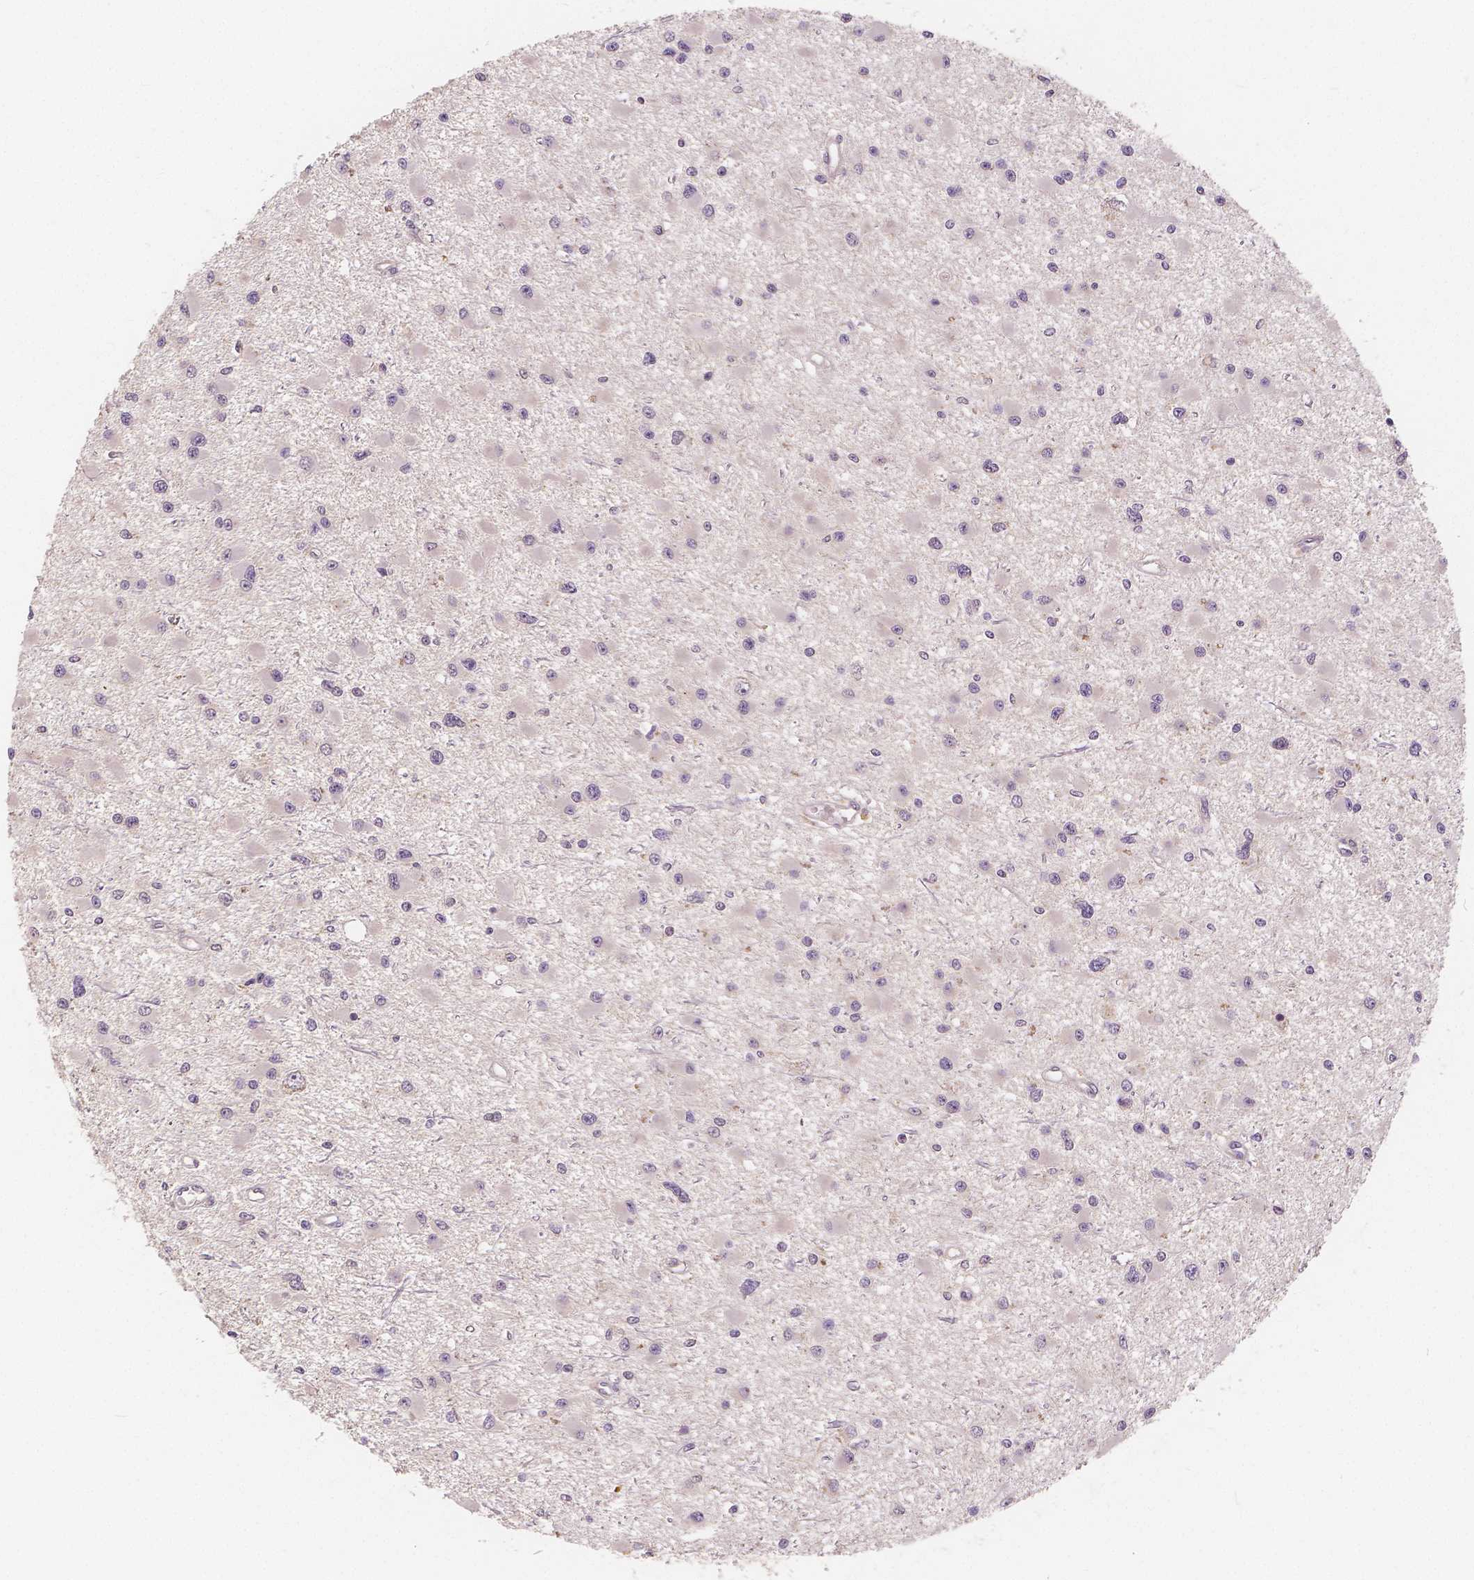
{"staining": {"intensity": "negative", "quantity": "none", "location": "none"}, "tissue": "glioma", "cell_type": "Tumor cells", "image_type": "cancer", "snomed": [{"axis": "morphology", "description": "Glioma, malignant, High grade"}, {"axis": "topography", "description": "Brain"}], "caption": "There is no significant positivity in tumor cells of malignant glioma (high-grade).", "gene": "SNX12", "patient": {"sex": "male", "age": 54}}